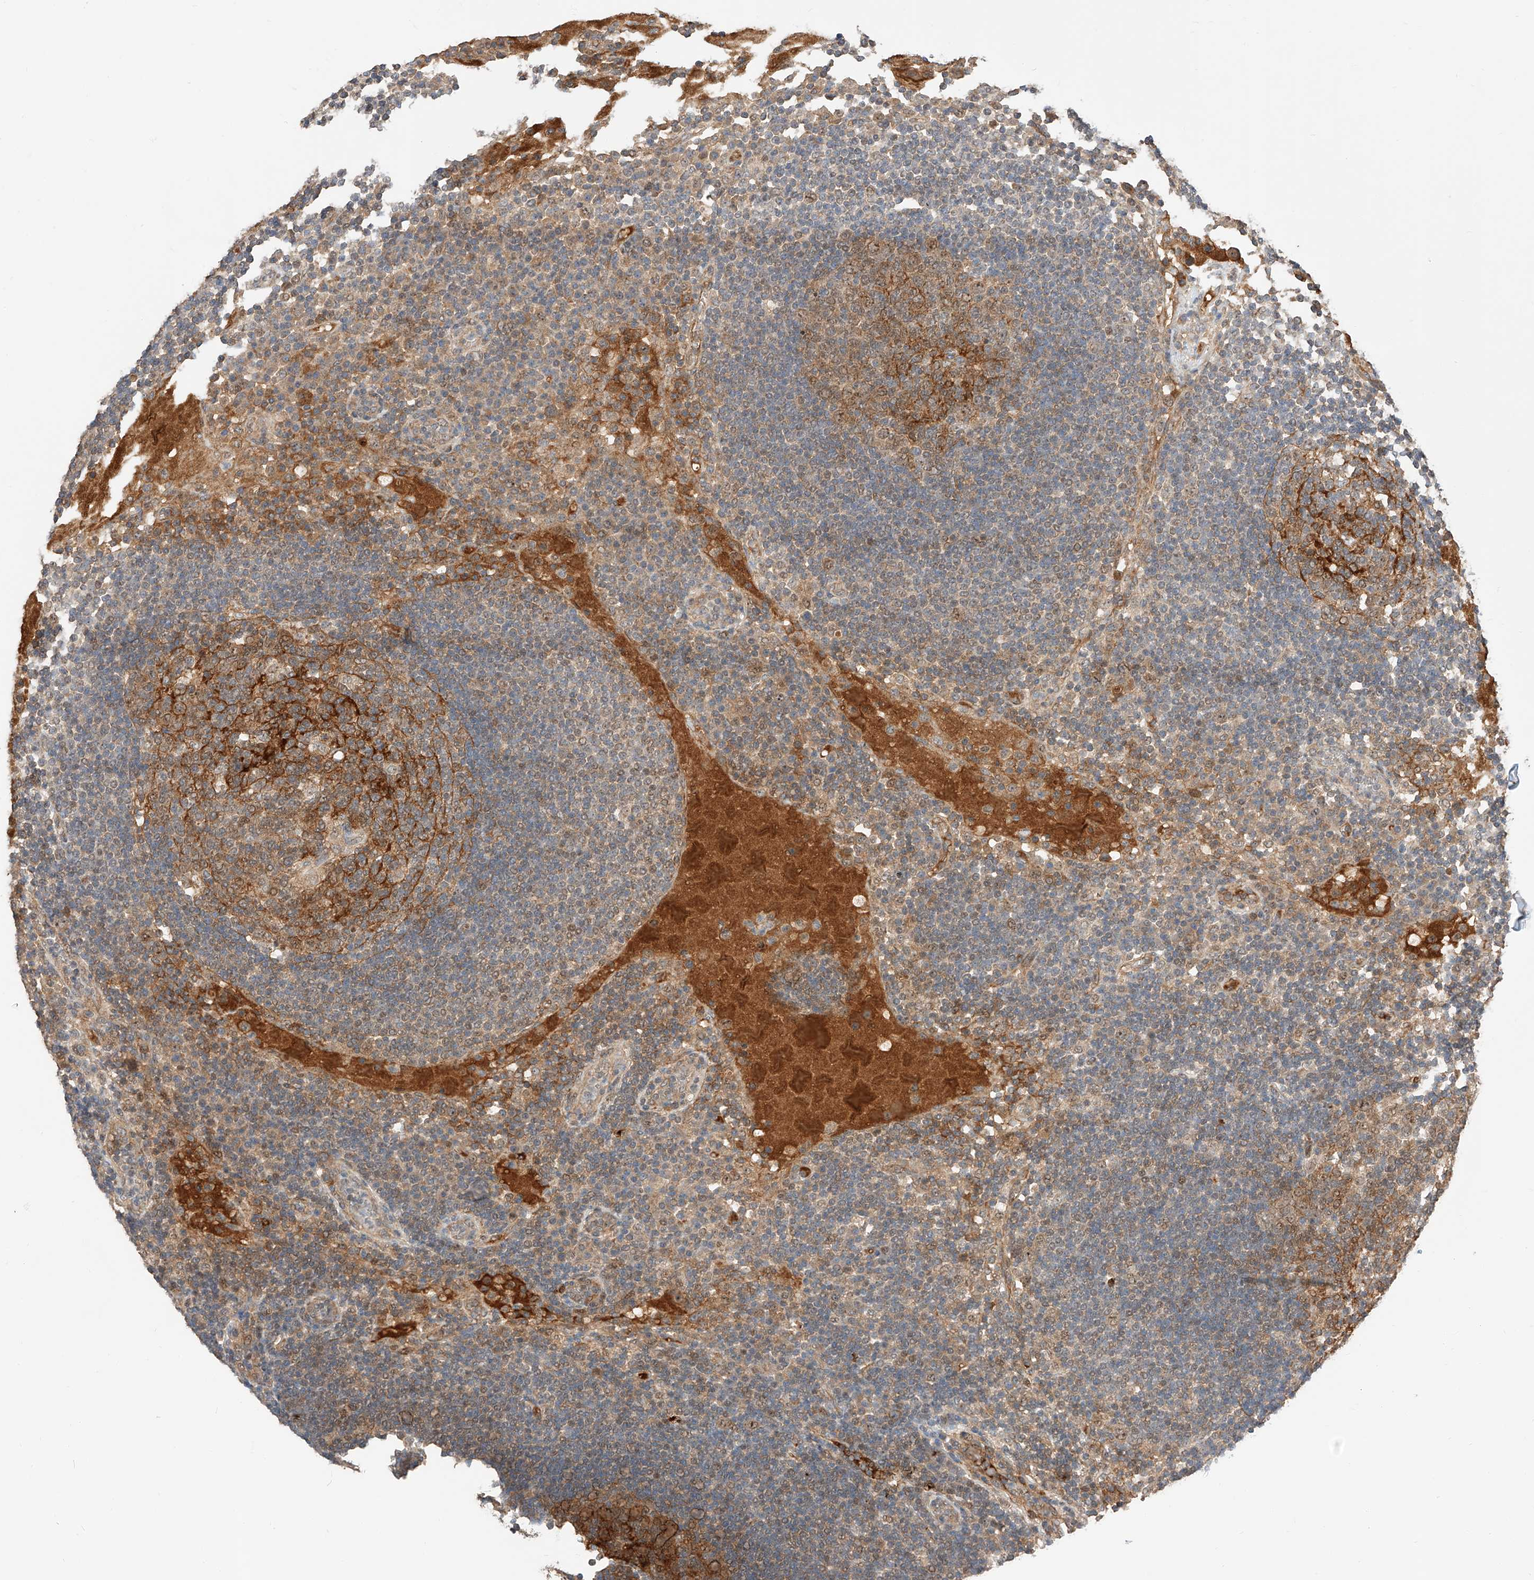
{"staining": {"intensity": "moderate", "quantity": "25%-75%", "location": "cytoplasmic/membranous"}, "tissue": "lymph node", "cell_type": "Germinal center cells", "image_type": "normal", "snomed": [{"axis": "morphology", "description": "Normal tissue, NOS"}, {"axis": "topography", "description": "Lymph node"}], "caption": "Unremarkable lymph node was stained to show a protein in brown. There is medium levels of moderate cytoplasmic/membranous expression in about 25%-75% of germinal center cells. Using DAB (brown) and hematoxylin (blue) stains, captured at high magnification using brightfield microscopy.", "gene": "RAB23", "patient": {"sex": "female", "age": 53}}